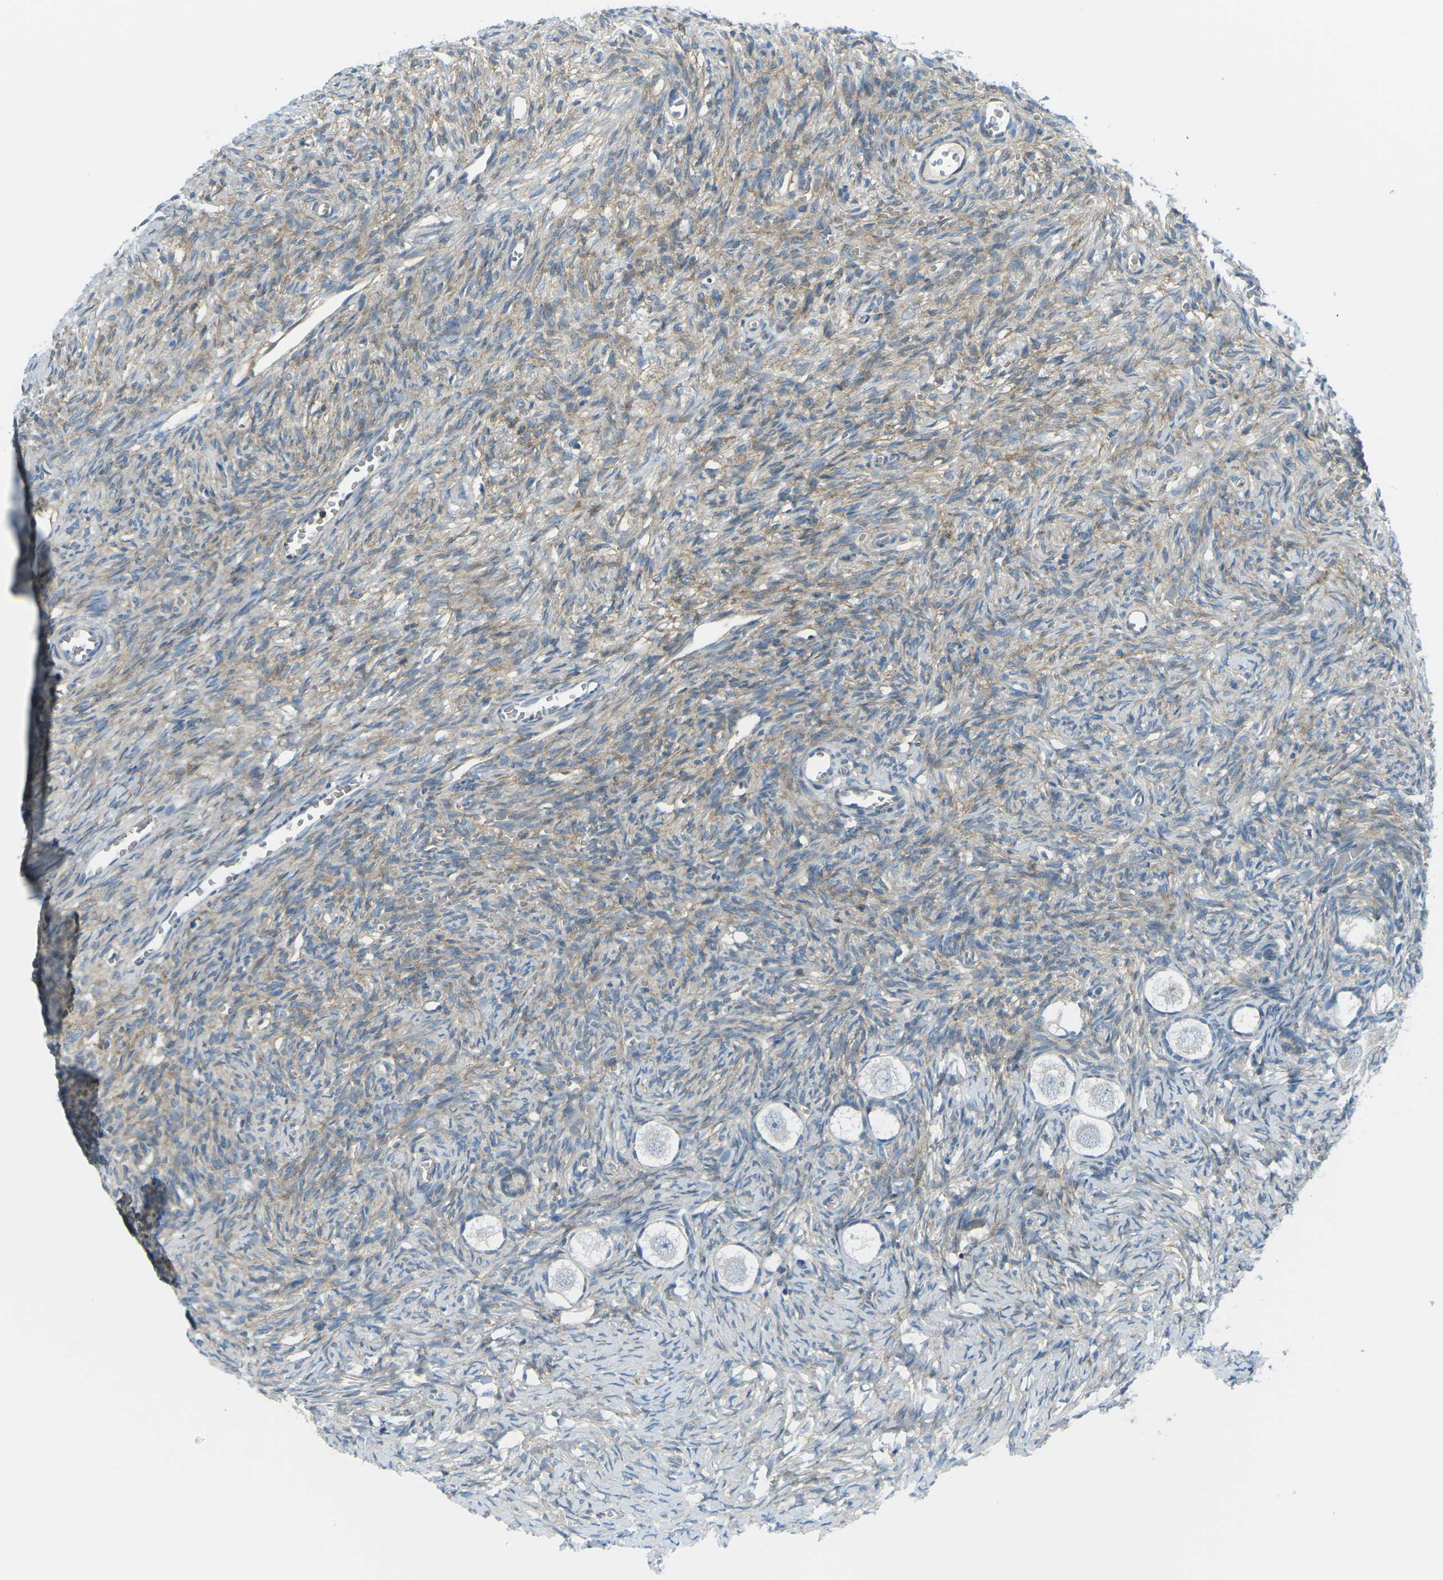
{"staining": {"intensity": "negative", "quantity": "none", "location": "none"}, "tissue": "ovary", "cell_type": "Follicle cells", "image_type": "normal", "snomed": [{"axis": "morphology", "description": "Normal tissue, NOS"}, {"axis": "topography", "description": "Ovary"}], "caption": "Follicle cells are negative for brown protein staining in benign ovary. (DAB IHC with hematoxylin counter stain).", "gene": "CD47", "patient": {"sex": "female", "age": 27}}